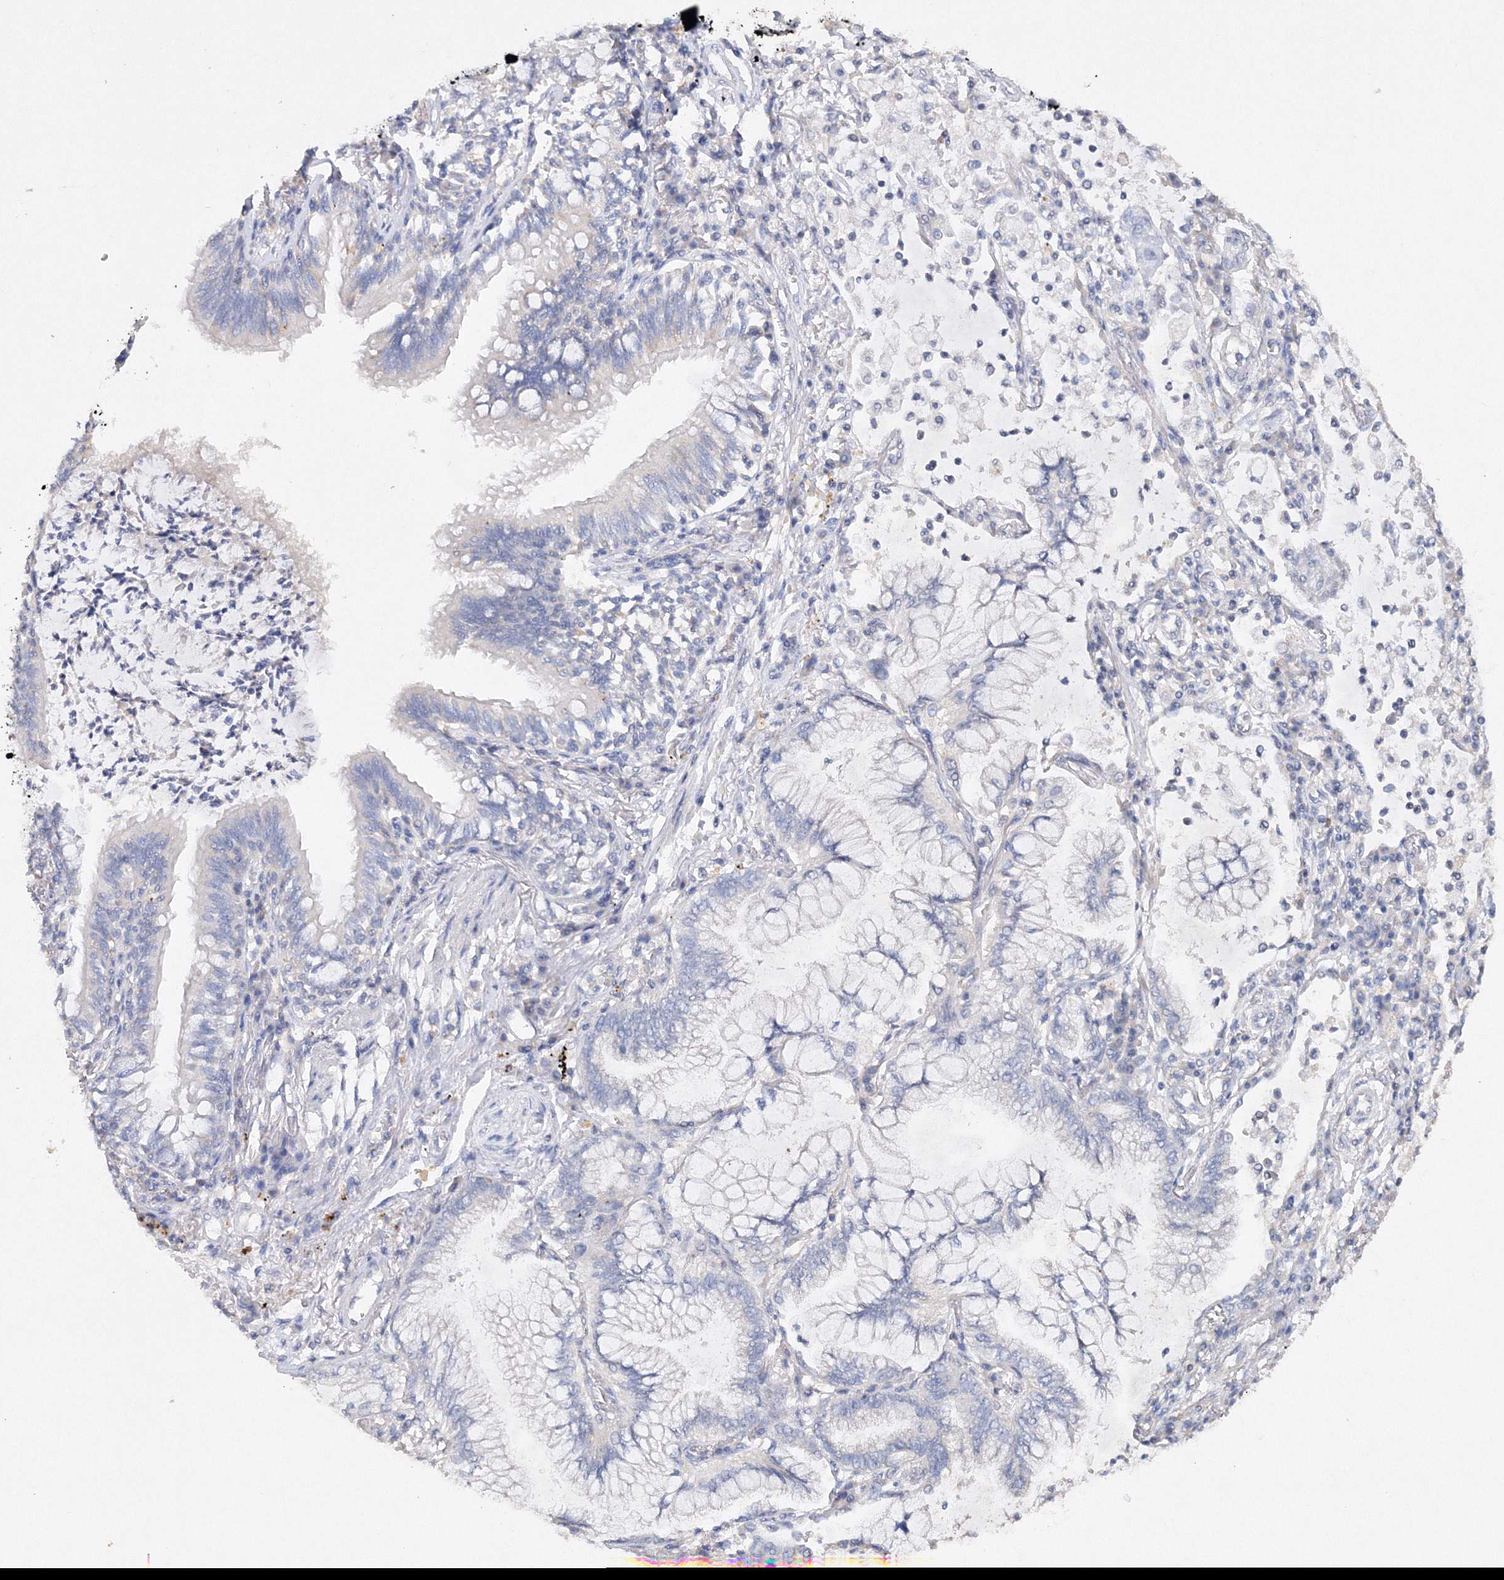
{"staining": {"intensity": "negative", "quantity": "none", "location": "none"}, "tissue": "lung cancer", "cell_type": "Tumor cells", "image_type": "cancer", "snomed": [{"axis": "morphology", "description": "Adenocarcinoma, NOS"}, {"axis": "topography", "description": "Lung"}], "caption": "Immunohistochemistry (IHC) photomicrograph of neoplastic tissue: lung adenocarcinoma stained with DAB exhibits no significant protein expression in tumor cells.", "gene": "GLS", "patient": {"sex": "female", "age": 70}}